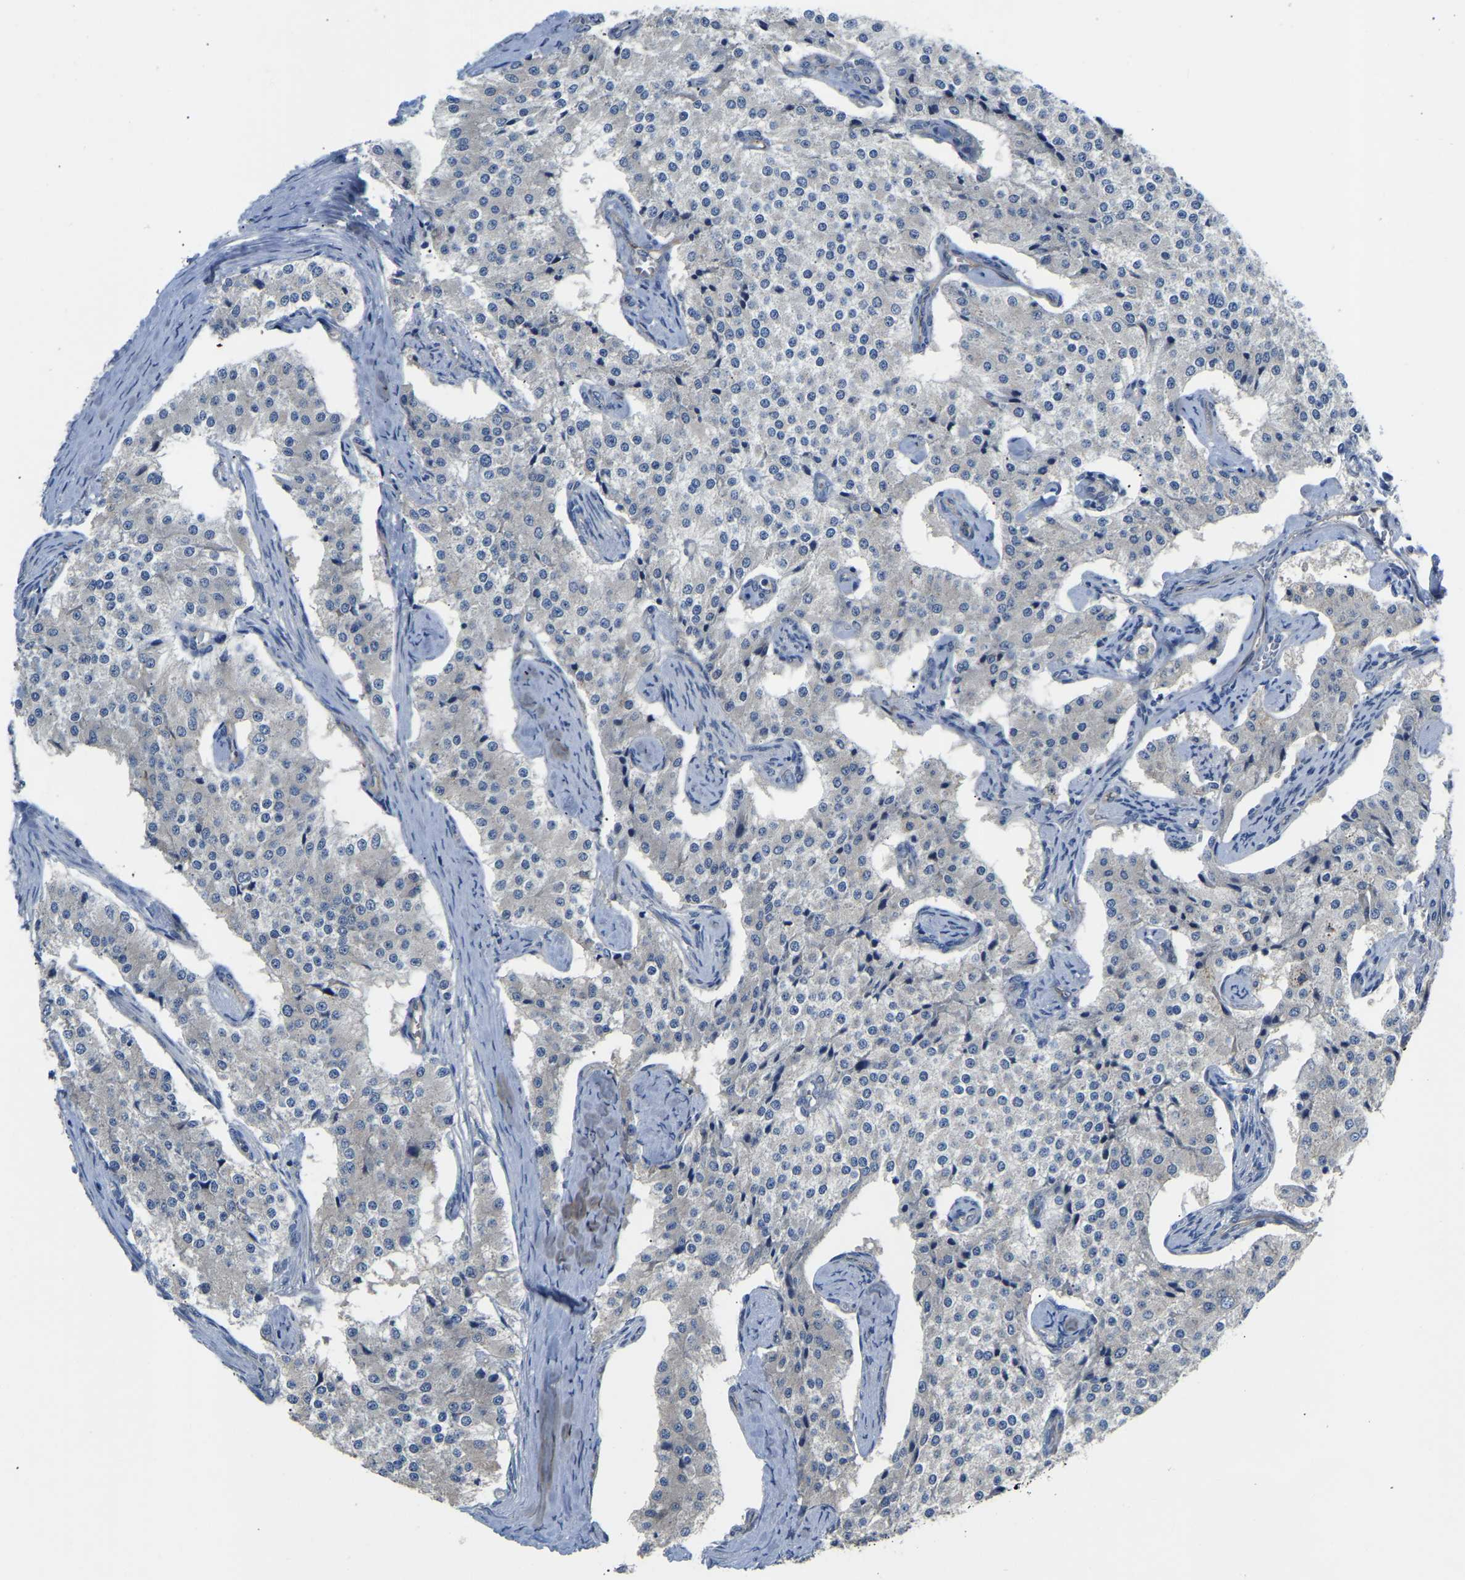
{"staining": {"intensity": "negative", "quantity": "none", "location": "none"}, "tissue": "carcinoid", "cell_type": "Tumor cells", "image_type": "cancer", "snomed": [{"axis": "morphology", "description": "Carcinoid, malignant, NOS"}, {"axis": "topography", "description": "Colon"}], "caption": "Protein analysis of carcinoid (malignant) exhibits no significant expression in tumor cells. (Stains: DAB IHC with hematoxylin counter stain, Microscopy: brightfield microscopy at high magnification).", "gene": "HIGD2B", "patient": {"sex": "female", "age": 52}}